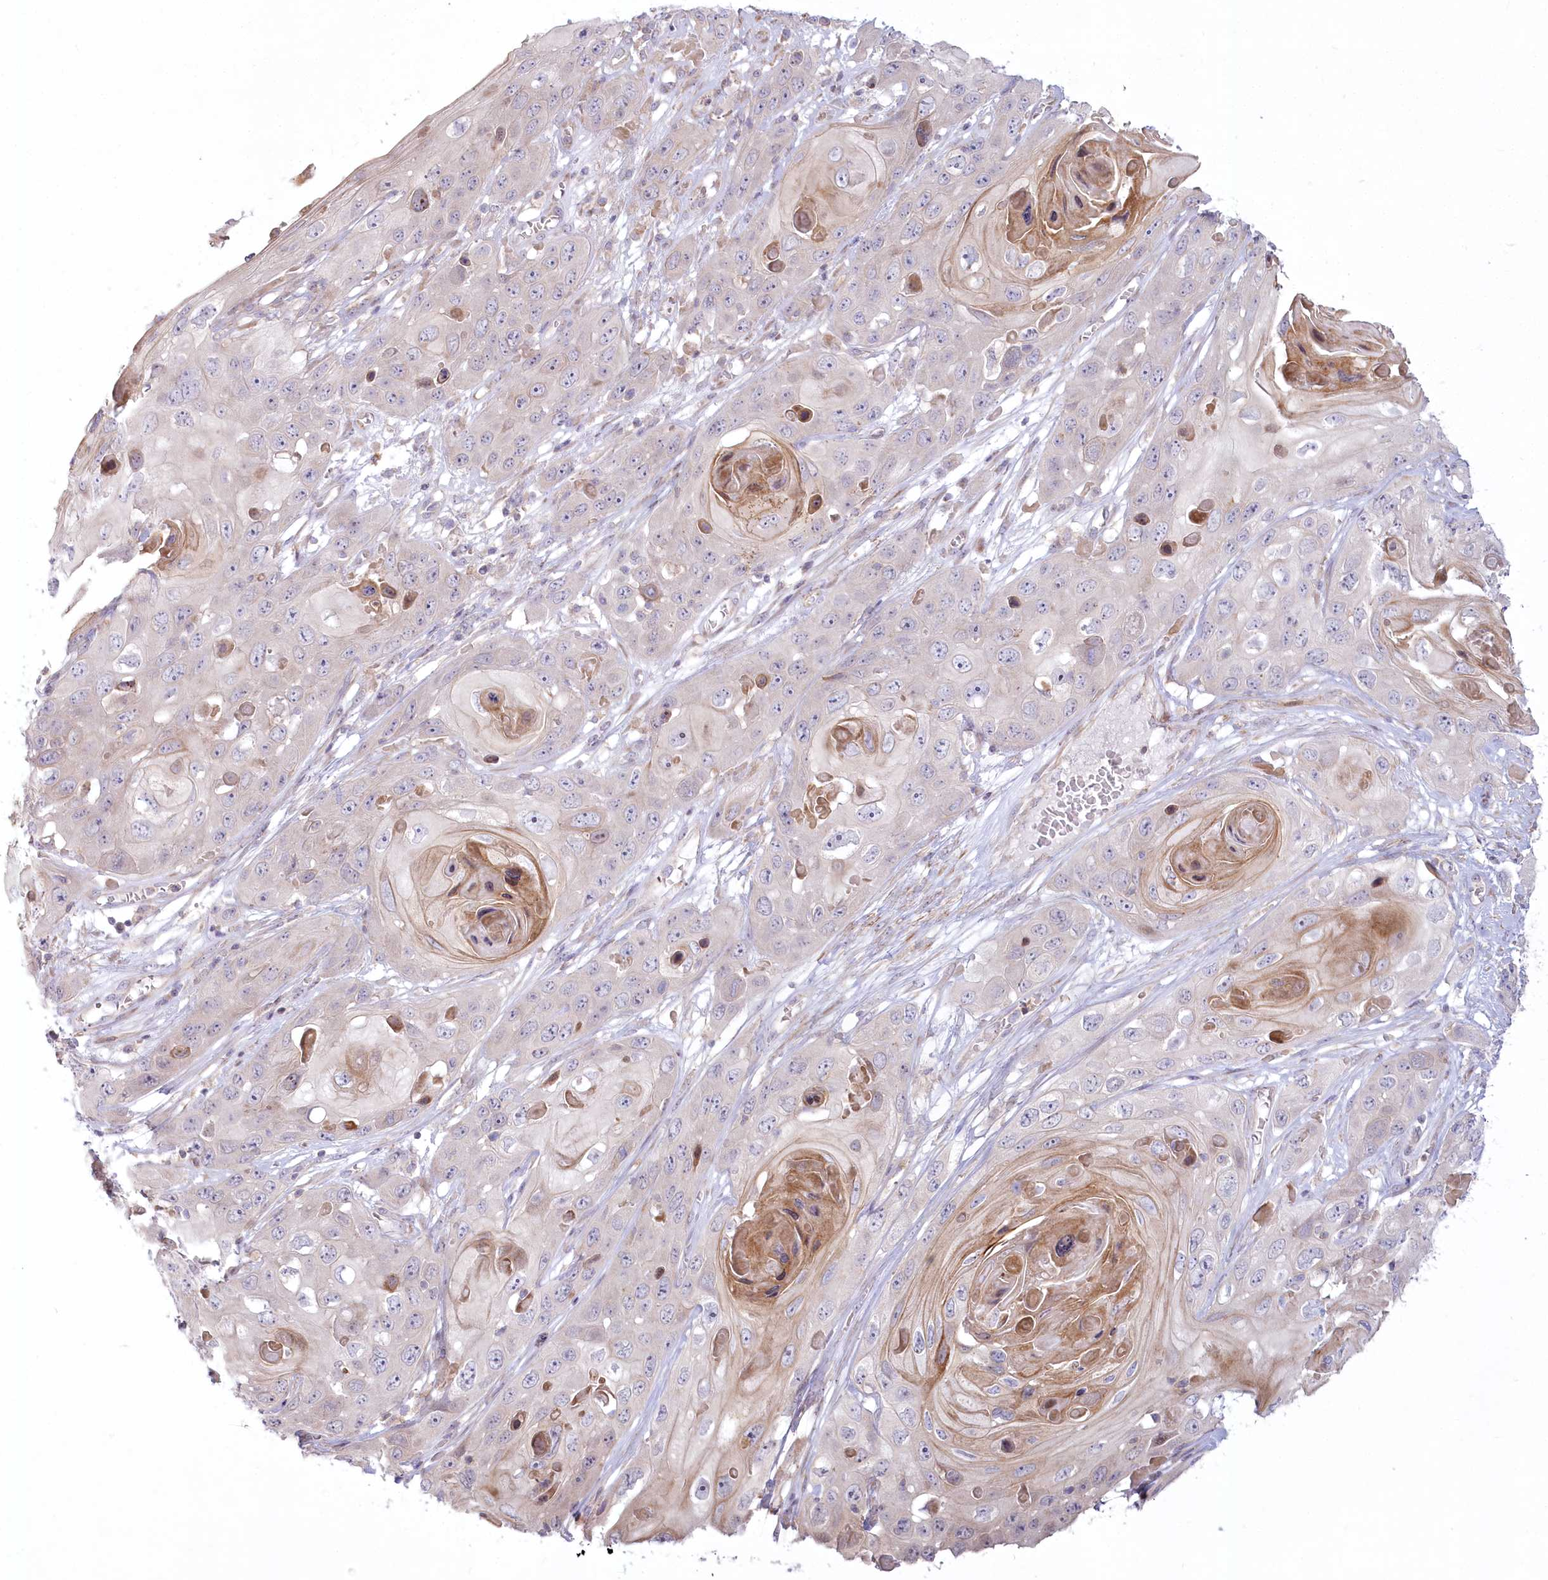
{"staining": {"intensity": "negative", "quantity": "none", "location": "none"}, "tissue": "skin cancer", "cell_type": "Tumor cells", "image_type": "cancer", "snomed": [{"axis": "morphology", "description": "Squamous cell carcinoma, NOS"}, {"axis": "topography", "description": "Skin"}], "caption": "Human skin cancer (squamous cell carcinoma) stained for a protein using immunohistochemistry demonstrates no positivity in tumor cells.", "gene": "MTG1", "patient": {"sex": "male", "age": 55}}